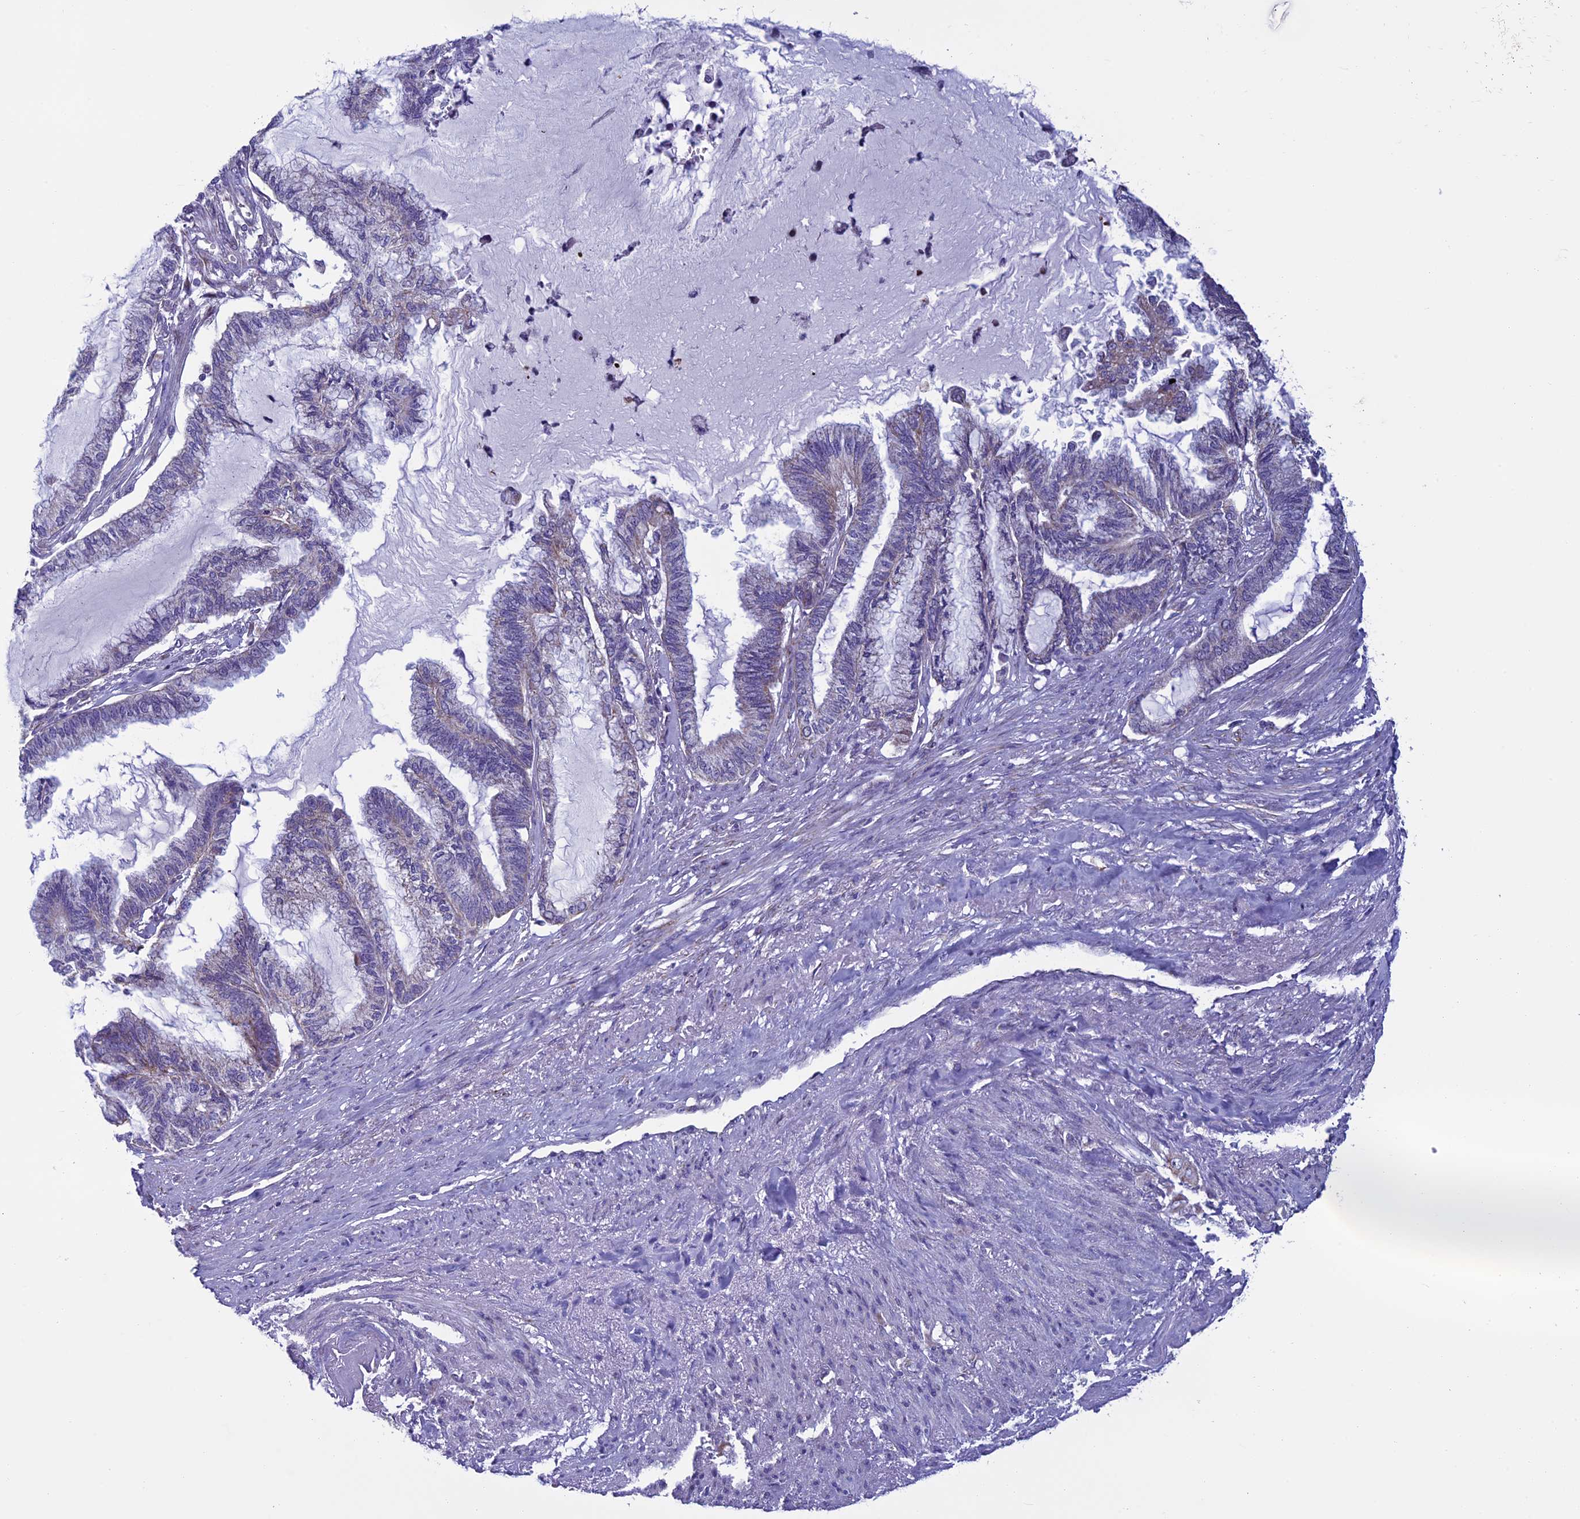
{"staining": {"intensity": "negative", "quantity": "none", "location": "none"}, "tissue": "endometrial cancer", "cell_type": "Tumor cells", "image_type": "cancer", "snomed": [{"axis": "morphology", "description": "Adenocarcinoma, NOS"}, {"axis": "topography", "description": "Endometrium"}], "caption": "A micrograph of human endometrial adenocarcinoma is negative for staining in tumor cells.", "gene": "MFSD12", "patient": {"sex": "female", "age": 86}}